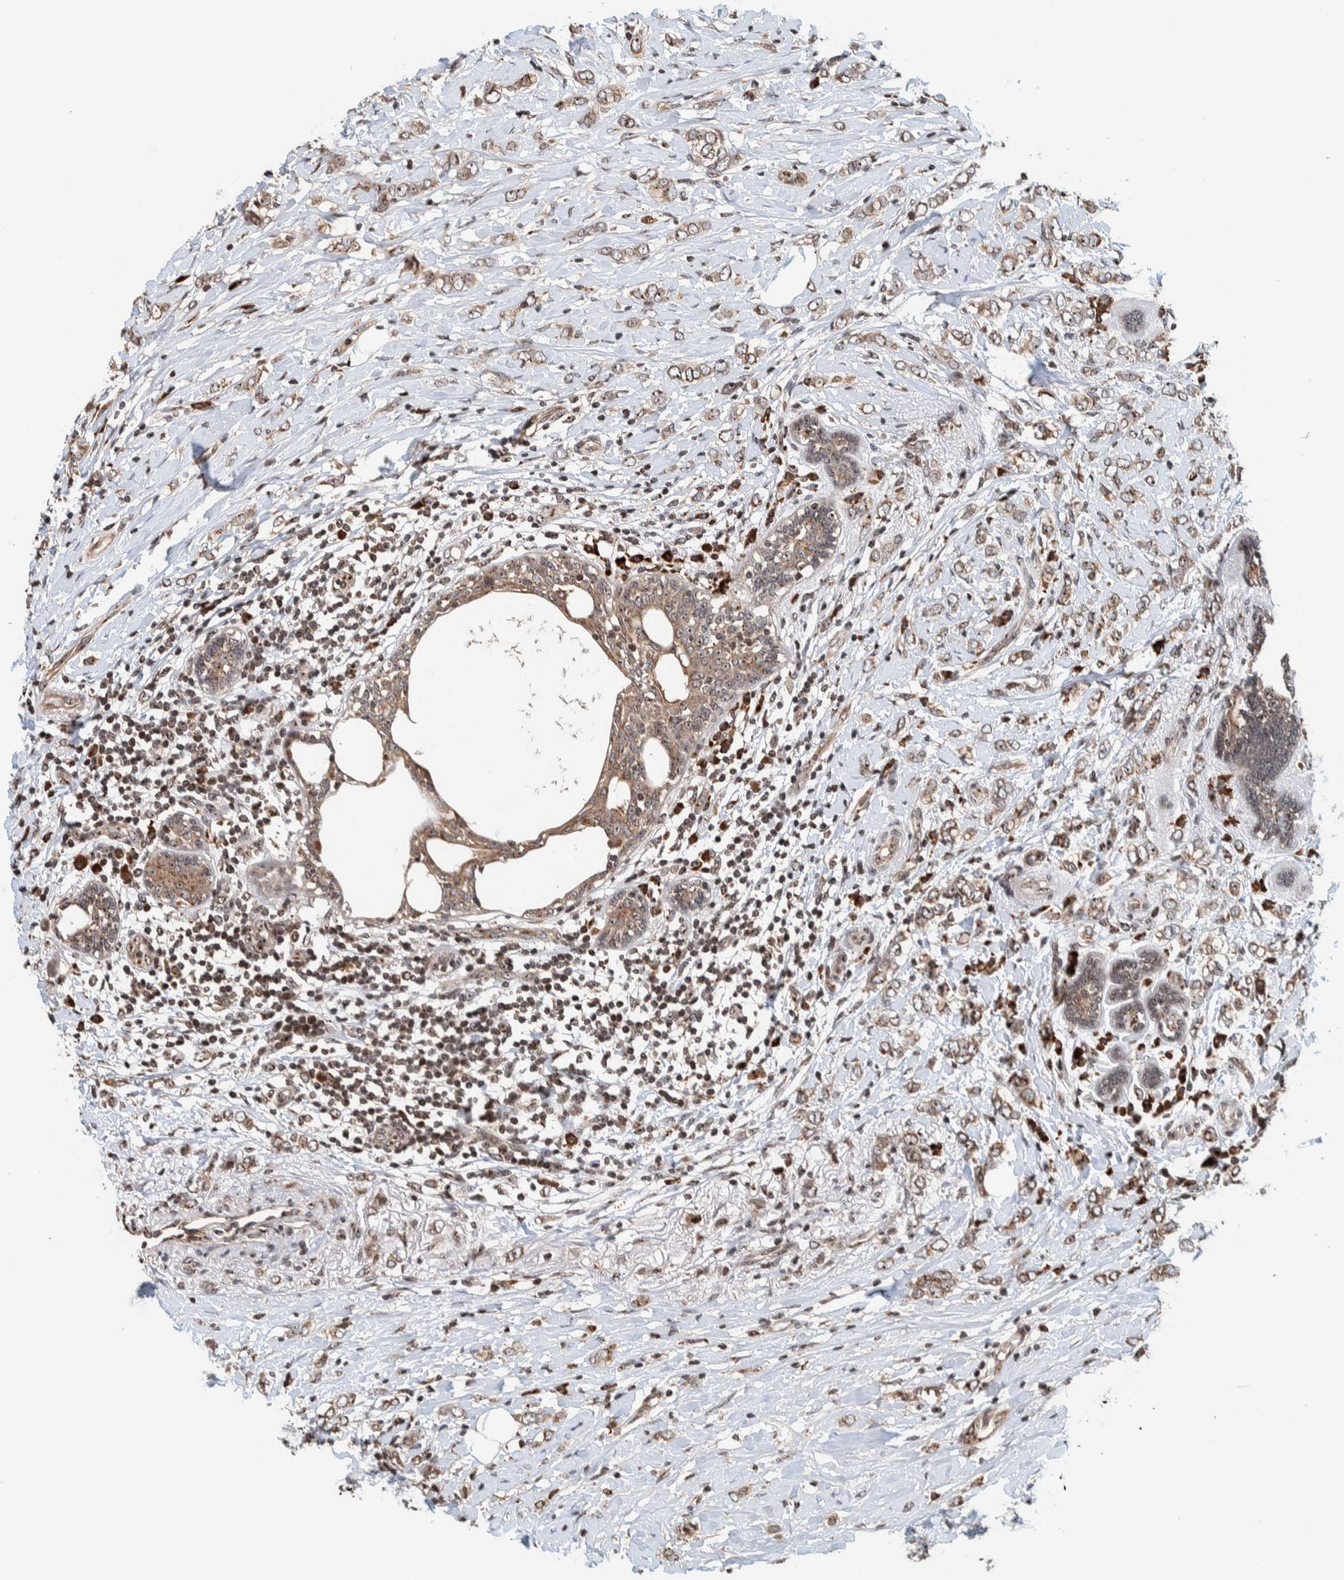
{"staining": {"intensity": "weak", "quantity": ">75%", "location": "cytoplasmic/membranous"}, "tissue": "breast cancer", "cell_type": "Tumor cells", "image_type": "cancer", "snomed": [{"axis": "morphology", "description": "Normal tissue, NOS"}, {"axis": "morphology", "description": "Lobular carcinoma"}, {"axis": "topography", "description": "Breast"}], "caption": "Tumor cells reveal low levels of weak cytoplasmic/membranous staining in about >75% of cells in human lobular carcinoma (breast). The protein is stained brown, and the nuclei are stained in blue (DAB IHC with brightfield microscopy, high magnification).", "gene": "CCDC182", "patient": {"sex": "female", "age": 47}}